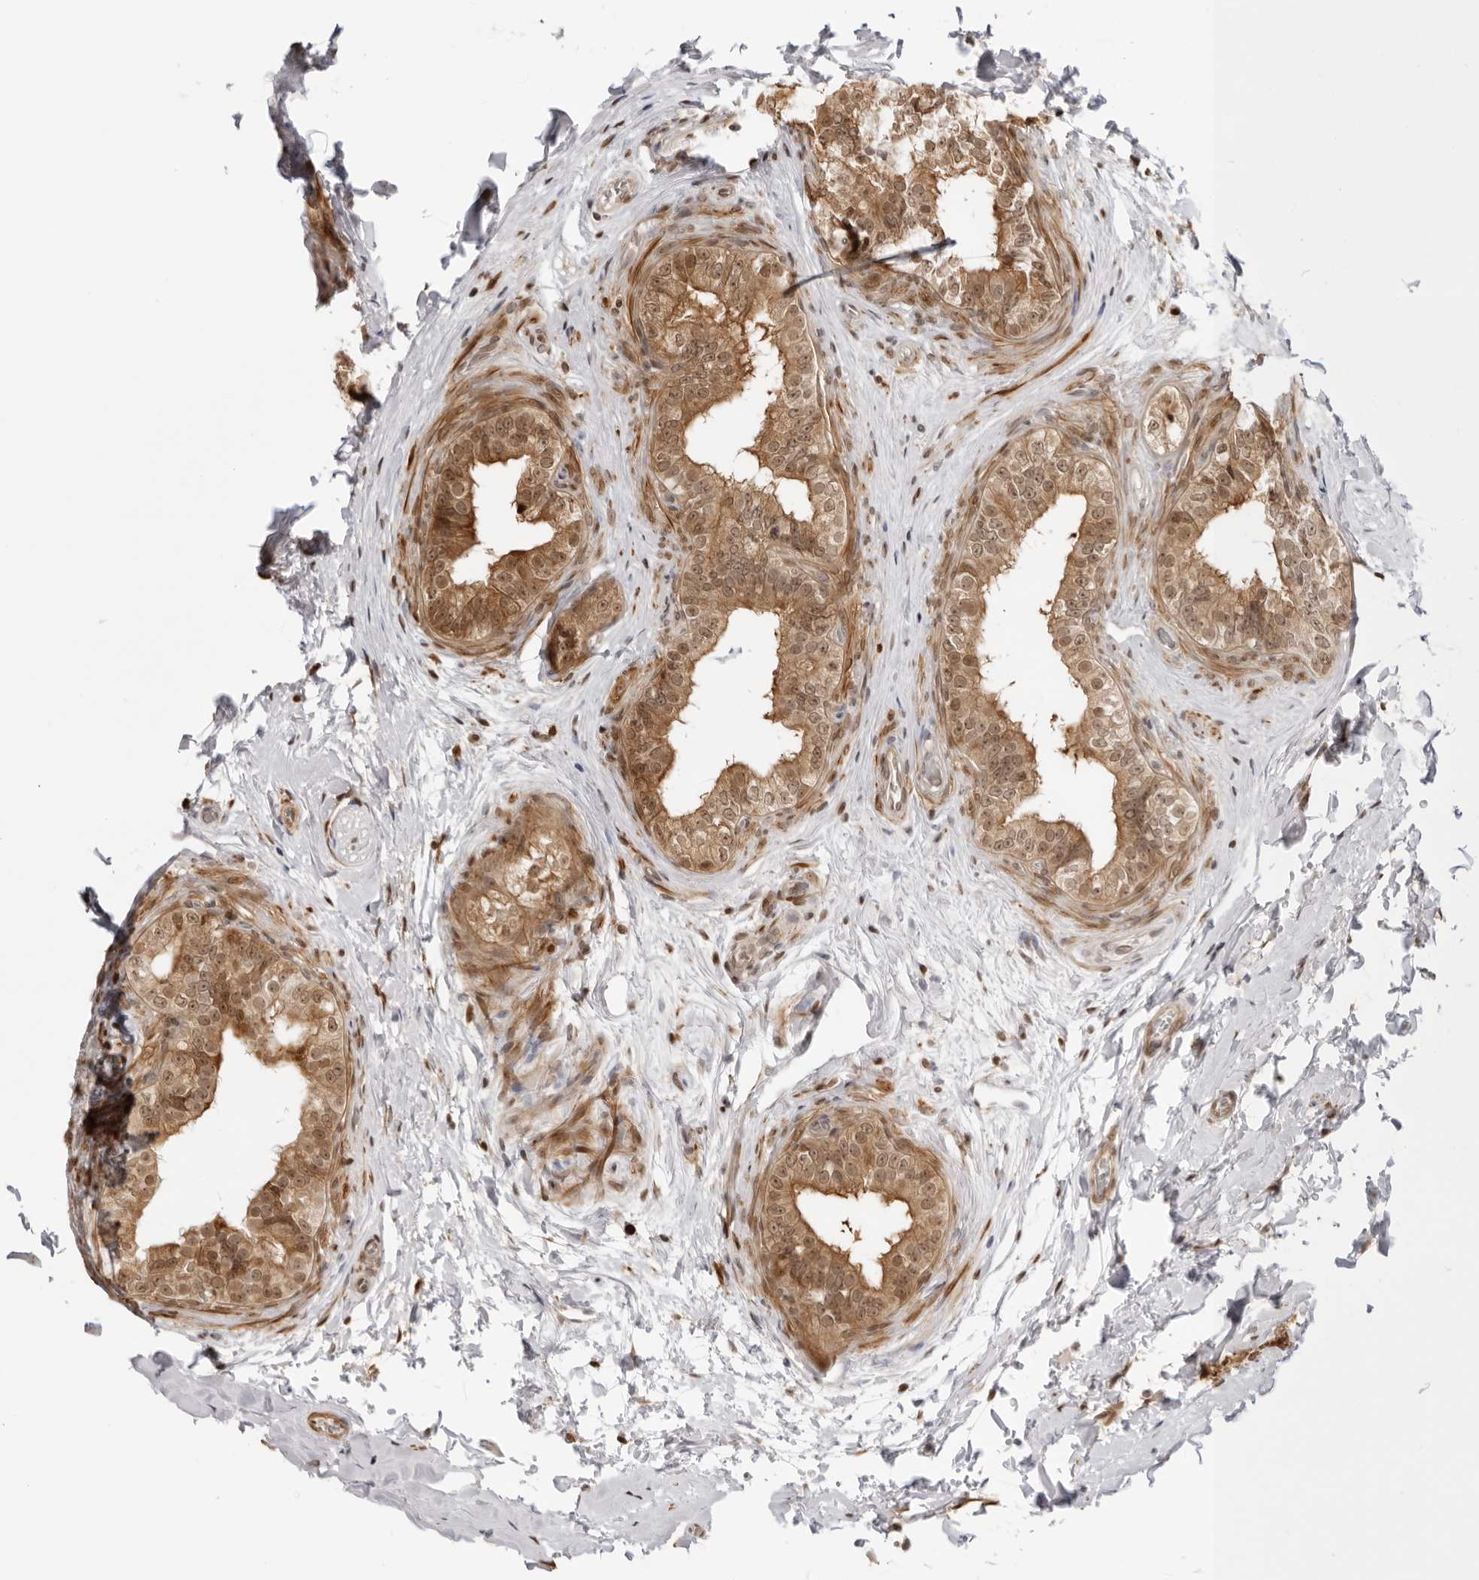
{"staining": {"intensity": "moderate", "quantity": "25%-75%", "location": "cytoplasmic/membranous,nuclear"}, "tissue": "epididymis", "cell_type": "Glandular cells", "image_type": "normal", "snomed": [{"axis": "morphology", "description": "Normal tissue, NOS"}, {"axis": "topography", "description": "Testis"}, {"axis": "topography", "description": "Epididymis"}], "caption": "Immunohistochemical staining of benign epididymis reveals medium levels of moderate cytoplasmic/membranous,nuclear expression in about 25%-75% of glandular cells.", "gene": "RNF146", "patient": {"sex": "male", "age": 36}}